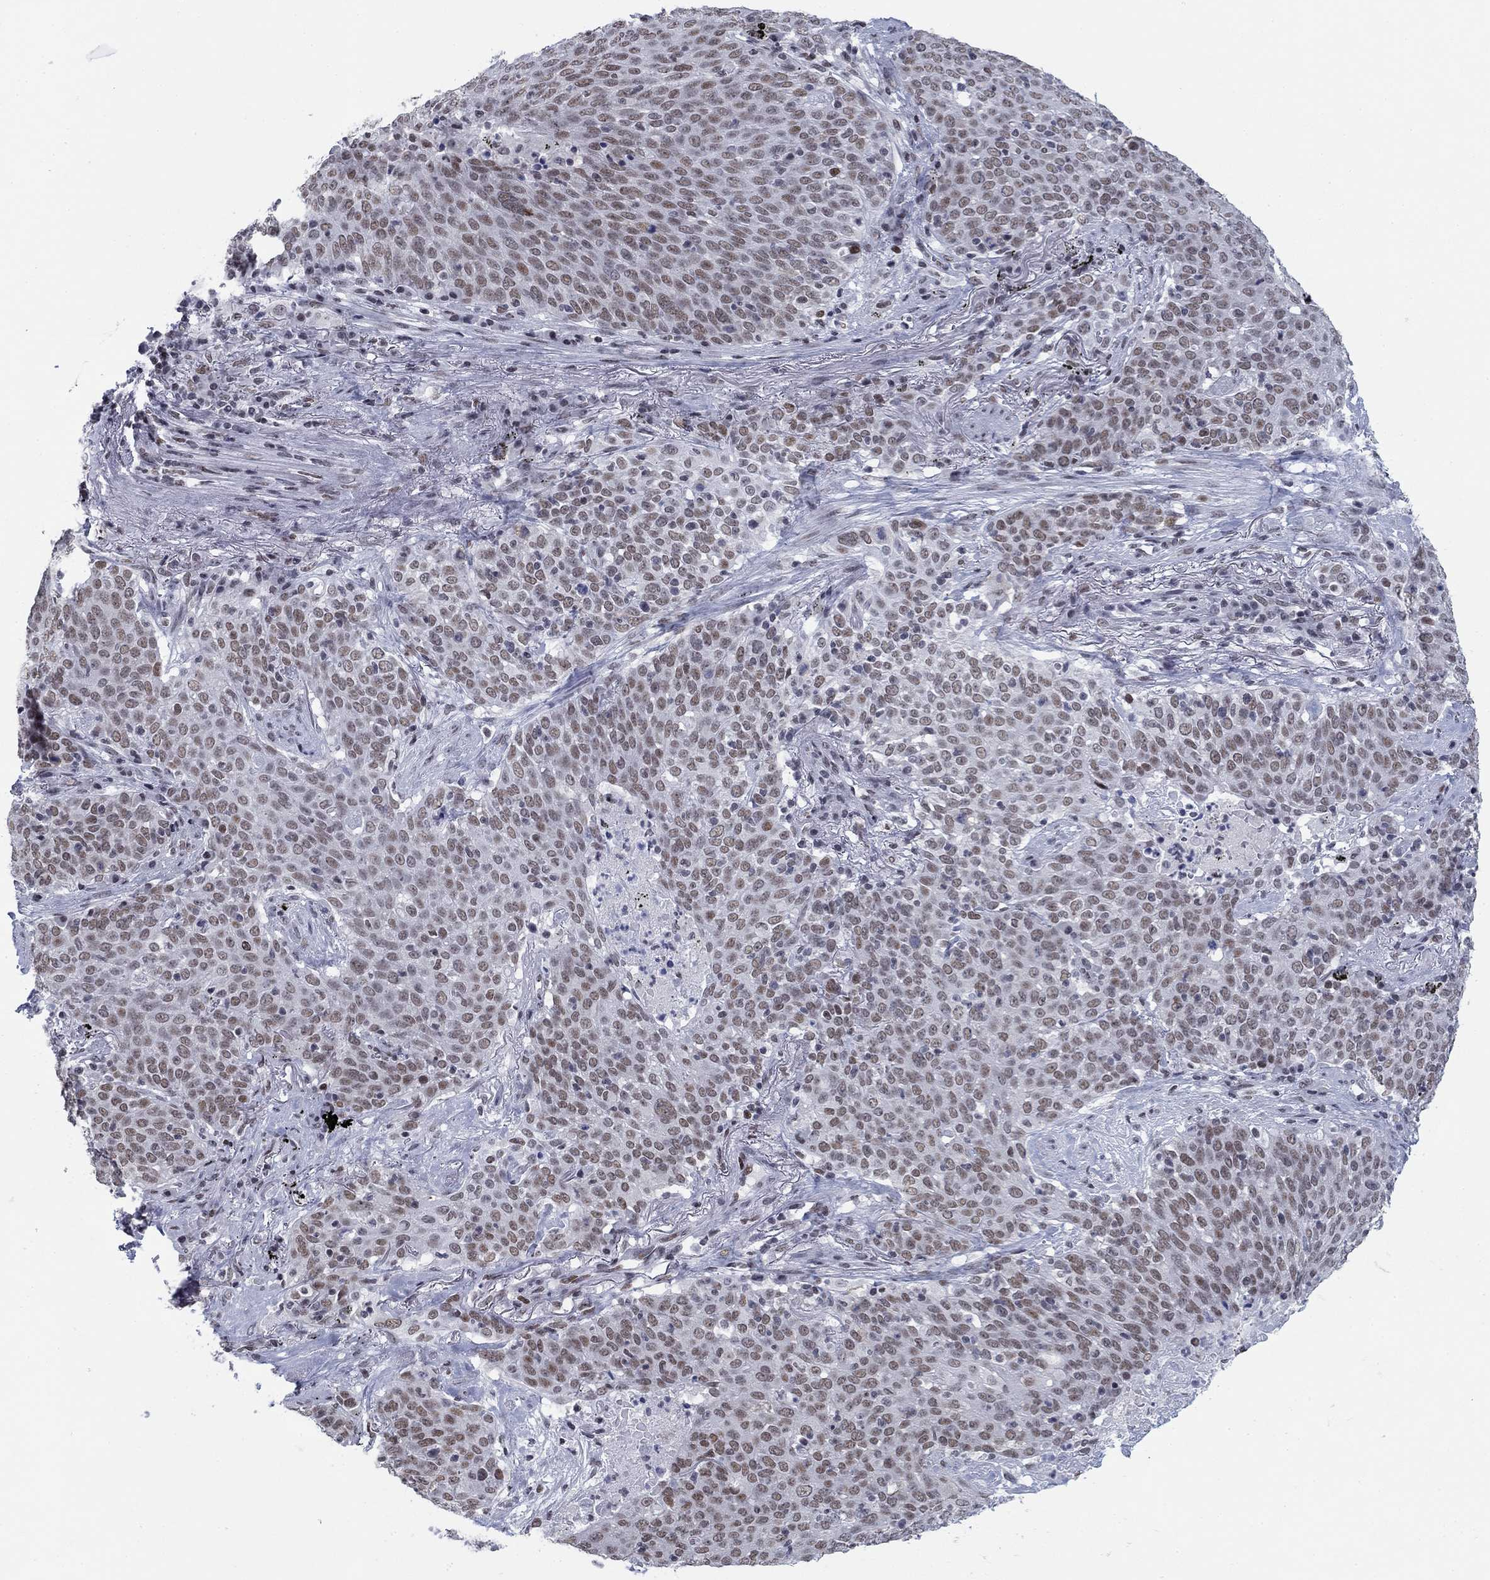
{"staining": {"intensity": "moderate", "quantity": "<25%", "location": "nuclear"}, "tissue": "lung cancer", "cell_type": "Tumor cells", "image_type": "cancer", "snomed": [{"axis": "morphology", "description": "Squamous cell carcinoma, NOS"}, {"axis": "topography", "description": "Lung"}], "caption": "Squamous cell carcinoma (lung) tissue exhibits moderate nuclear expression in about <25% of tumor cells, visualized by immunohistochemistry. (DAB IHC with brightfield microscopy, high magnification).", "gene": "NPAS3", "patient": {"sex": "male", "age": 82}}